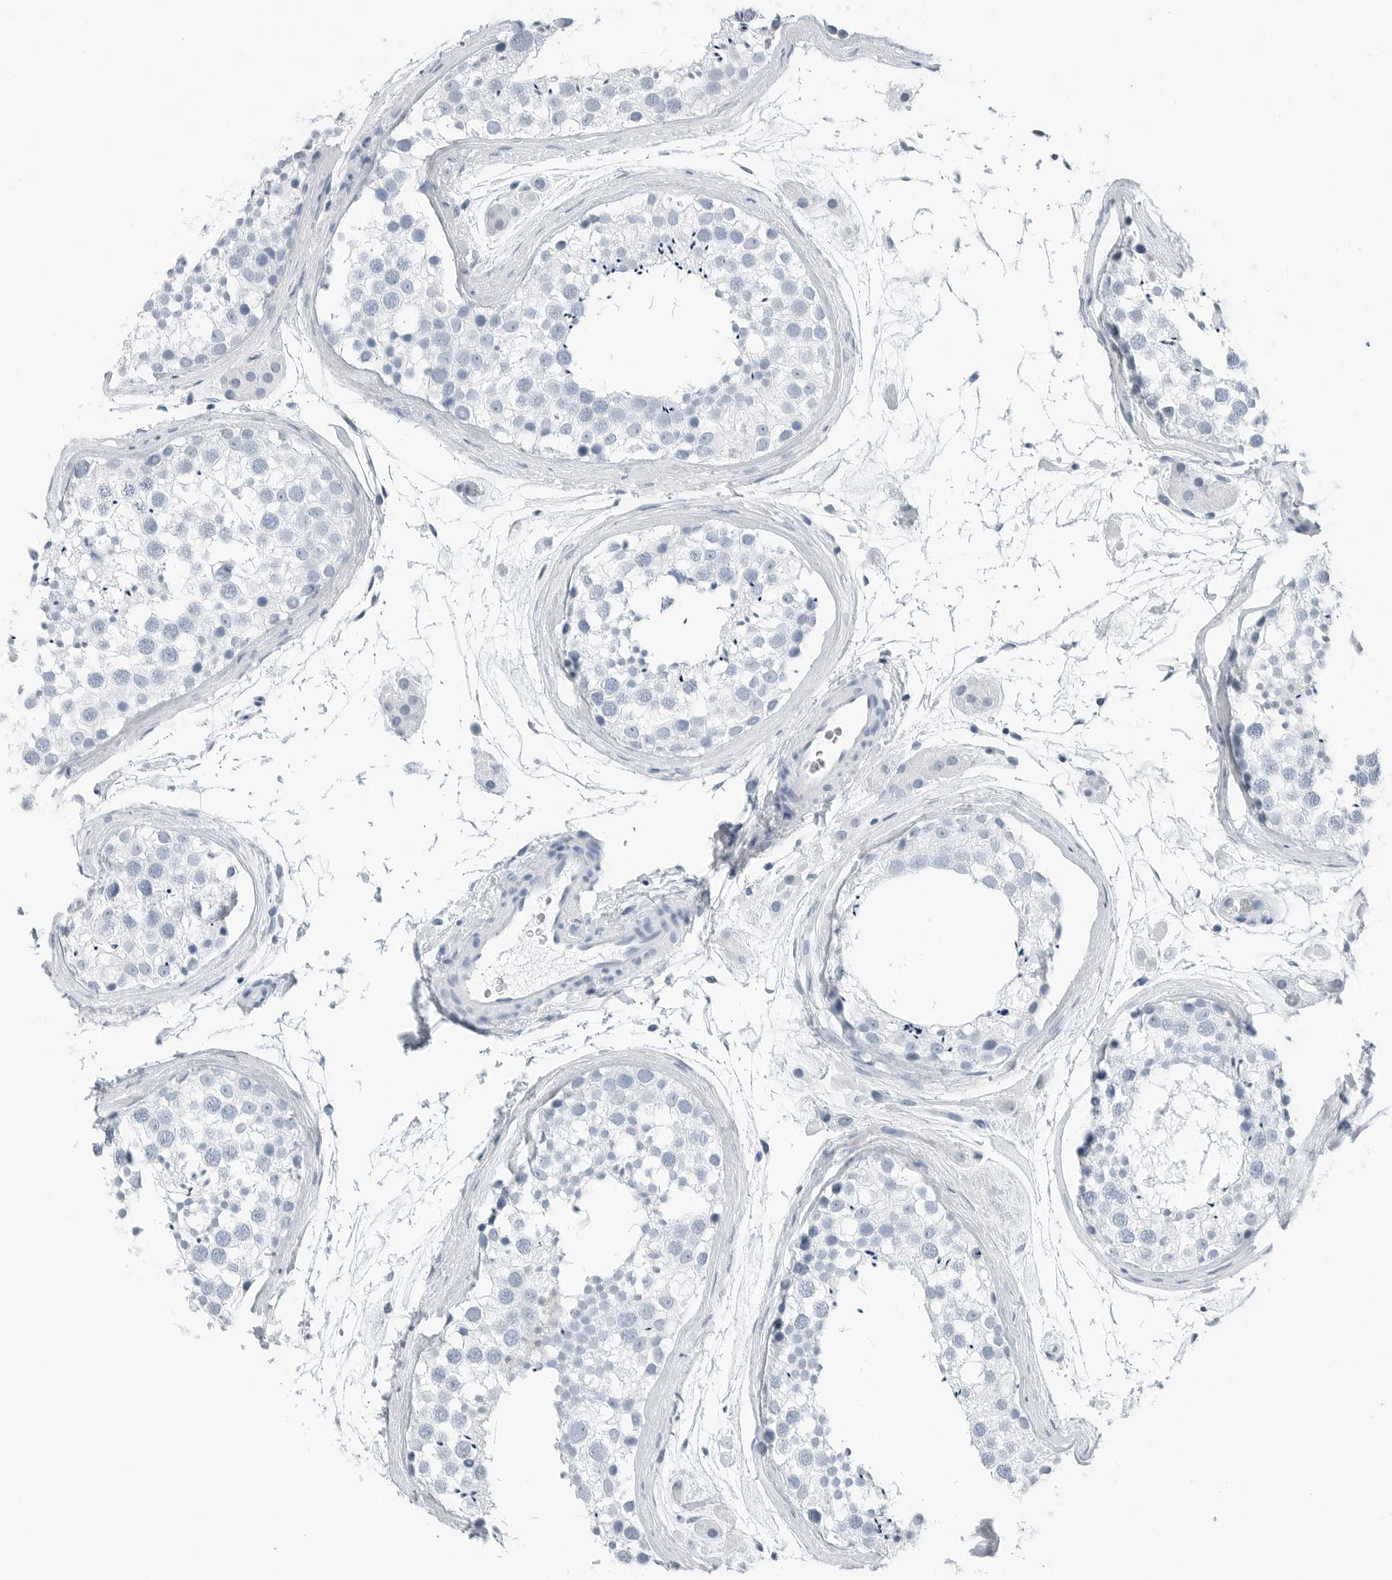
{"staining": {"intensity": "negative", "quantity": "none", "location": "none"}, "tissue": "testis", "cell_type": "Cells in seminiferous ducts", "image_type": "normal", "snomed": [{"axis": "morphology", "description": "Normal tissue, NOS"}, {"axis": "topography", "description": "Testis"}], "caption": "This is an IHC micrograph of unremarkable testis. There is no positivity in cells in seminiferous ducts.", "gene": "SLPI", "patient": {"sex": "male", "age": 46}}